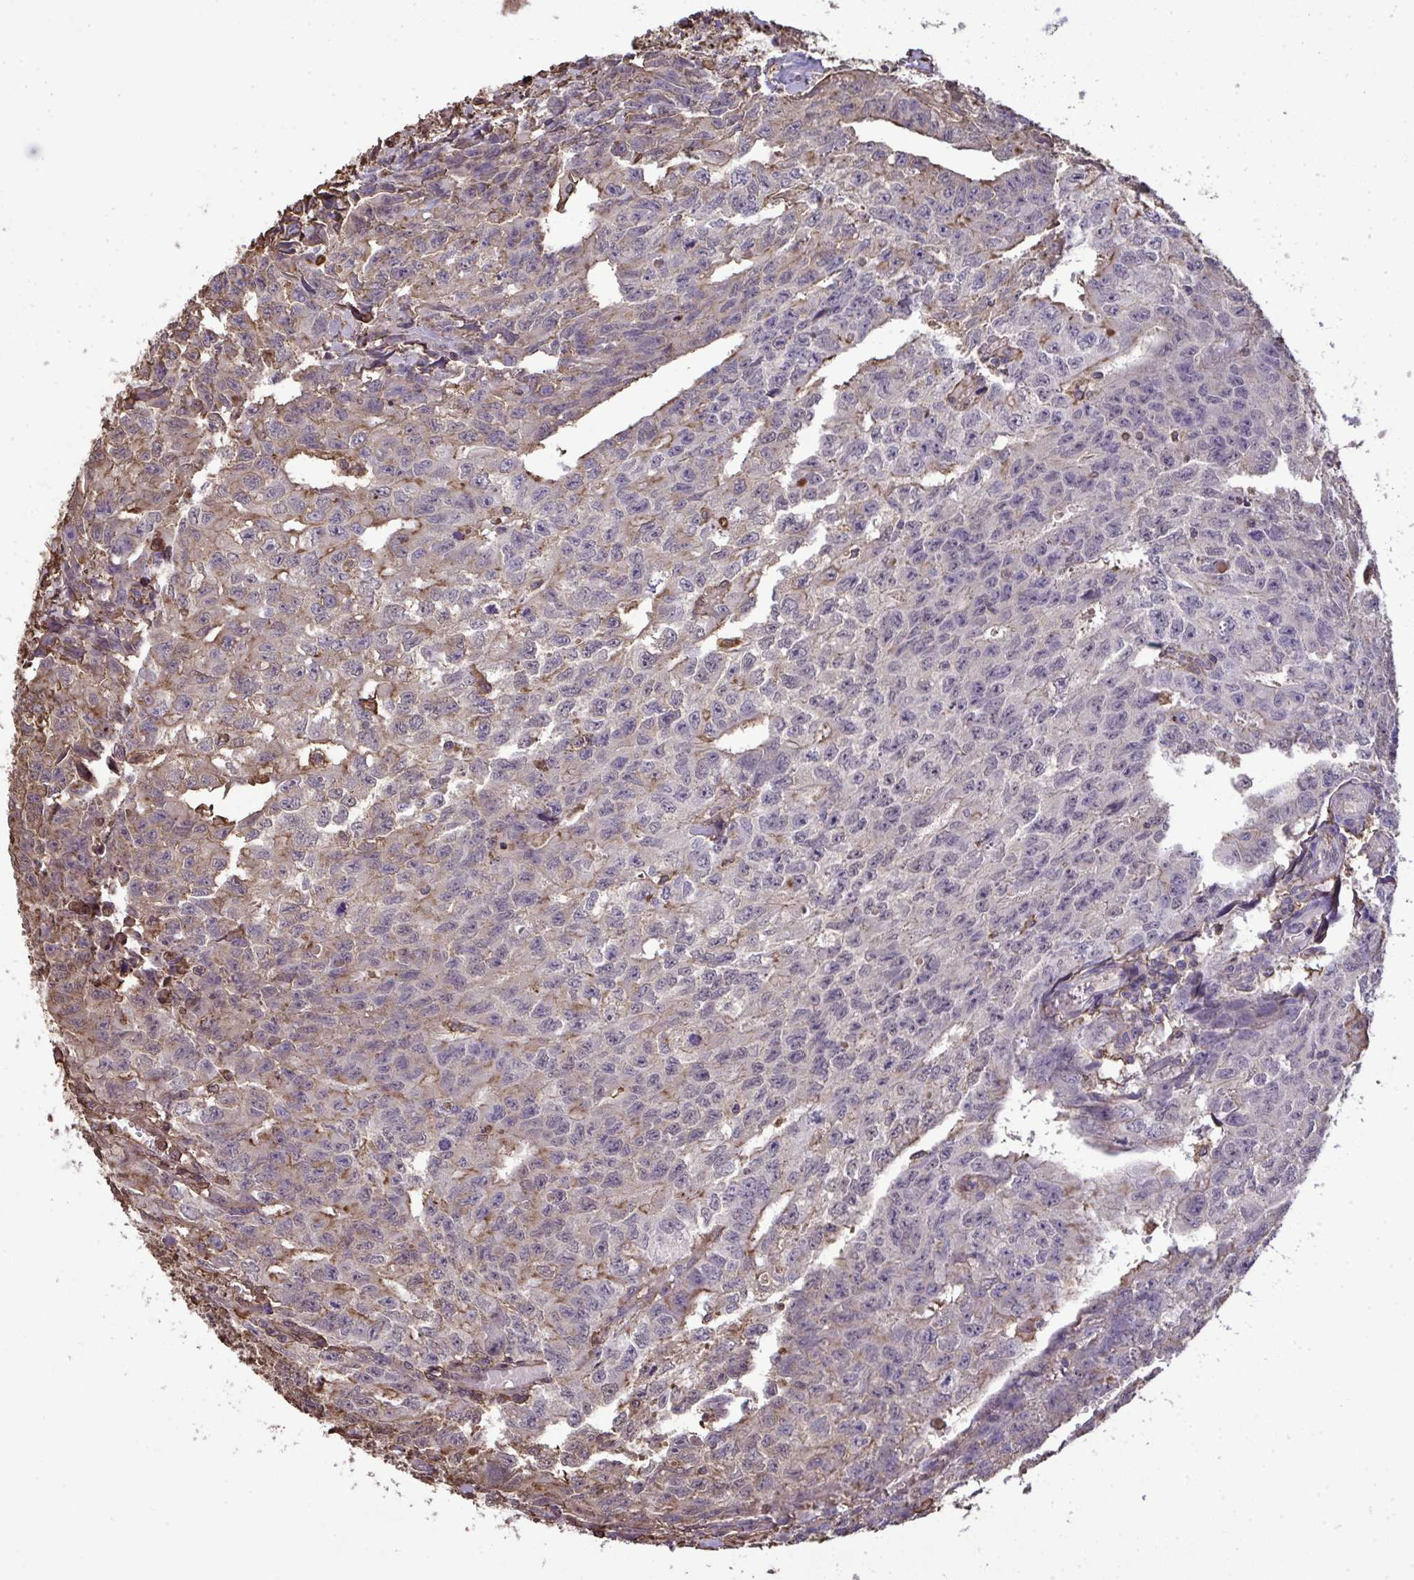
{"staining": {"intensity": "weak", "quantity": "25%-75%", "location": "cytoplasmic/membranous"}, "tissue": "testis cancer", "cell_type": "Tumor cells", "image_type": "cancer", "snomed": [{"axis": "morphology", "description": "Carcinoma, Embryonal, NOS"}, {"axis": "morphology", "description": "Teratoma, malignant, NOS"}, {"axis": "topography", "description": "Testis"}], "caption": "Protein analysis of testis teratoma (malignant) tissue exhibits weak cytoplasmic/membranous expression in about 25%-75% of tumor cells.", "gene": "ANXA5", "patient": {"sex": "male", "age": 24}}